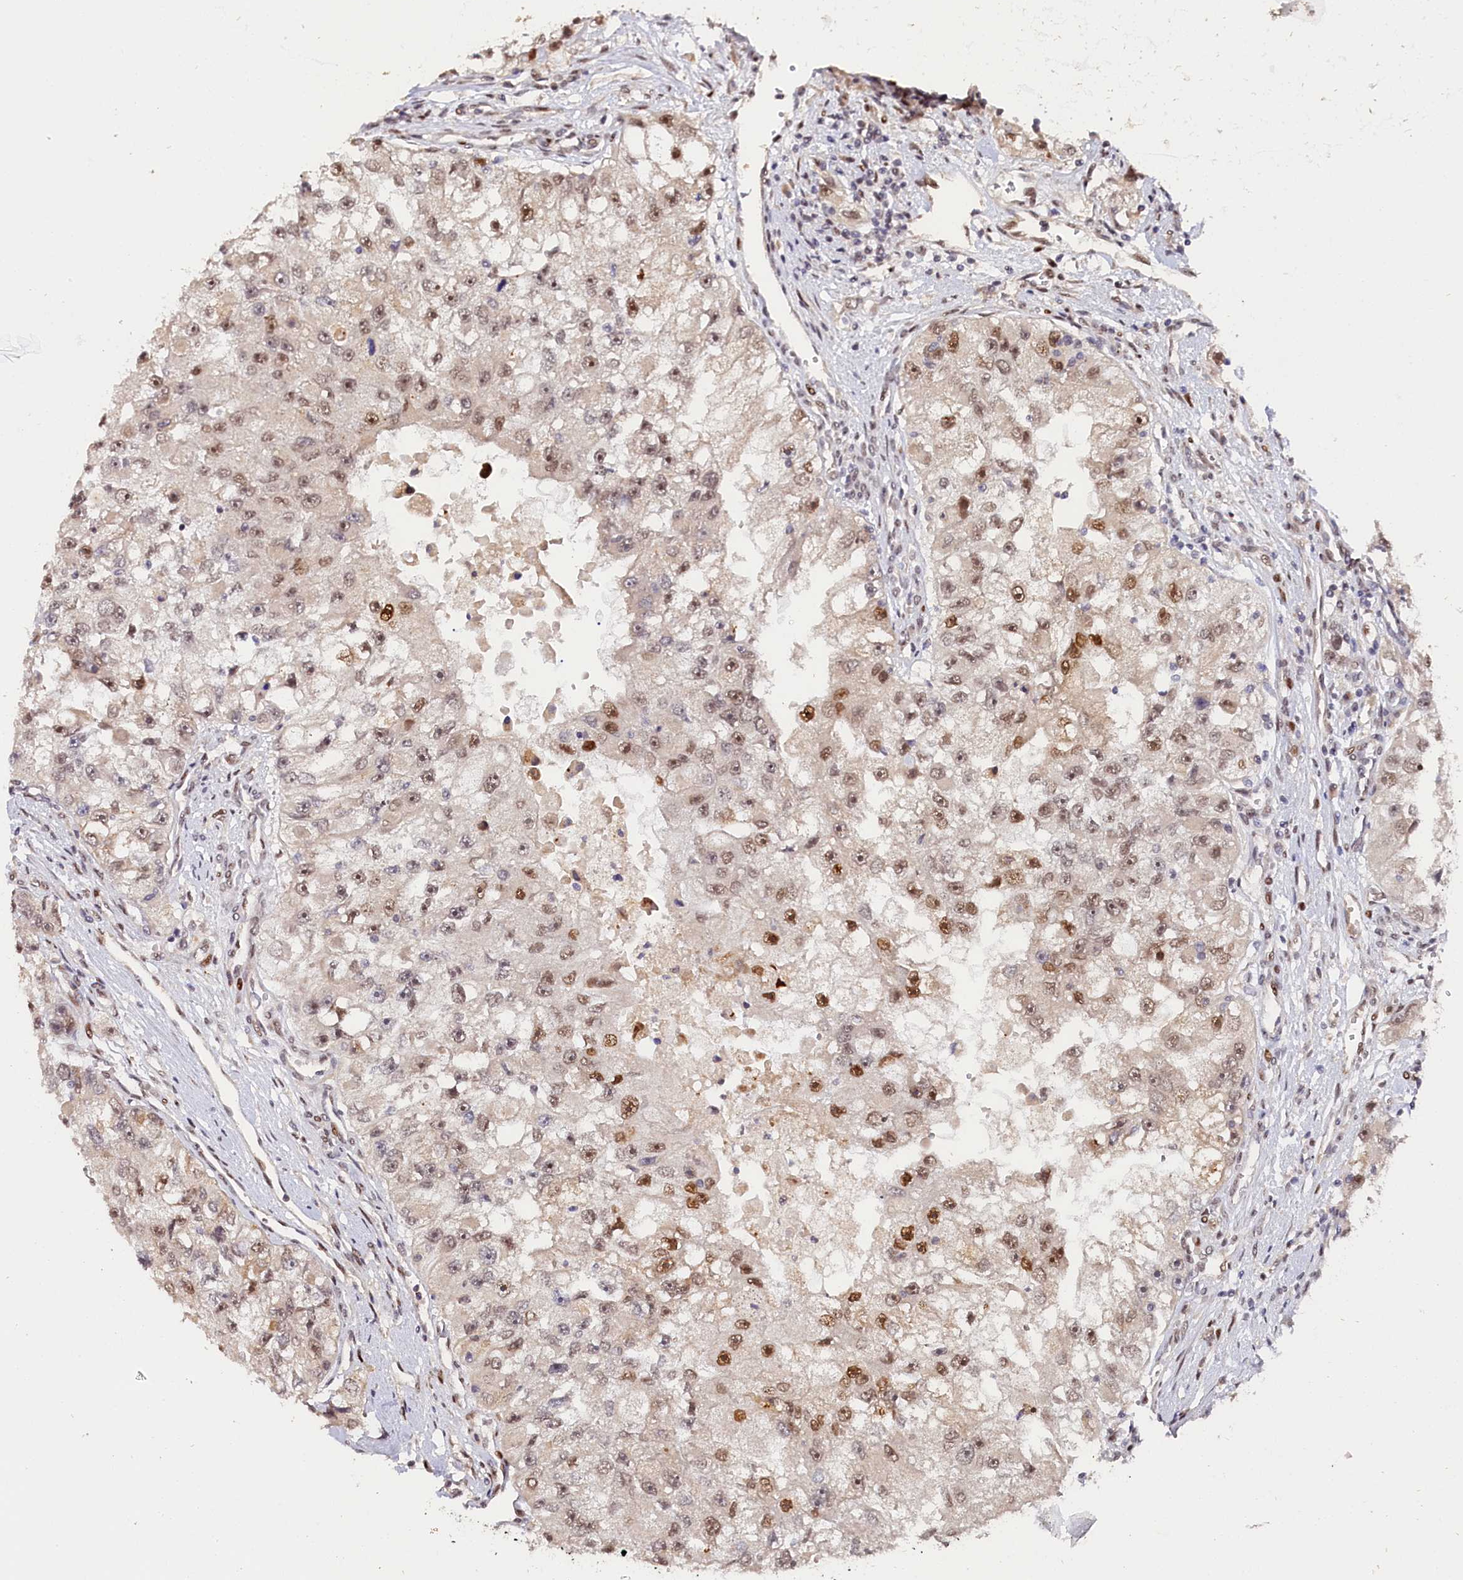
{"staining": {"intensity": "strong", "quantity": "25%-75%", "location": "nuclear"}, "tissue": "renal cancer", "cell_type": "Tumor cells", "image_type": "cancer", "snomed": [{"axis": "morphology", "description": "Adenocarcinoma, NOS"}, {"axis": "topography", "description": "Kidney"}], "caption": "Protein staining shows strong nuclear positivity in about 25%-75% of tumor cells in renal adenocarcinoma.", "gene": "ANKRD24", "patient": {"sex": "male", "age": 63}}